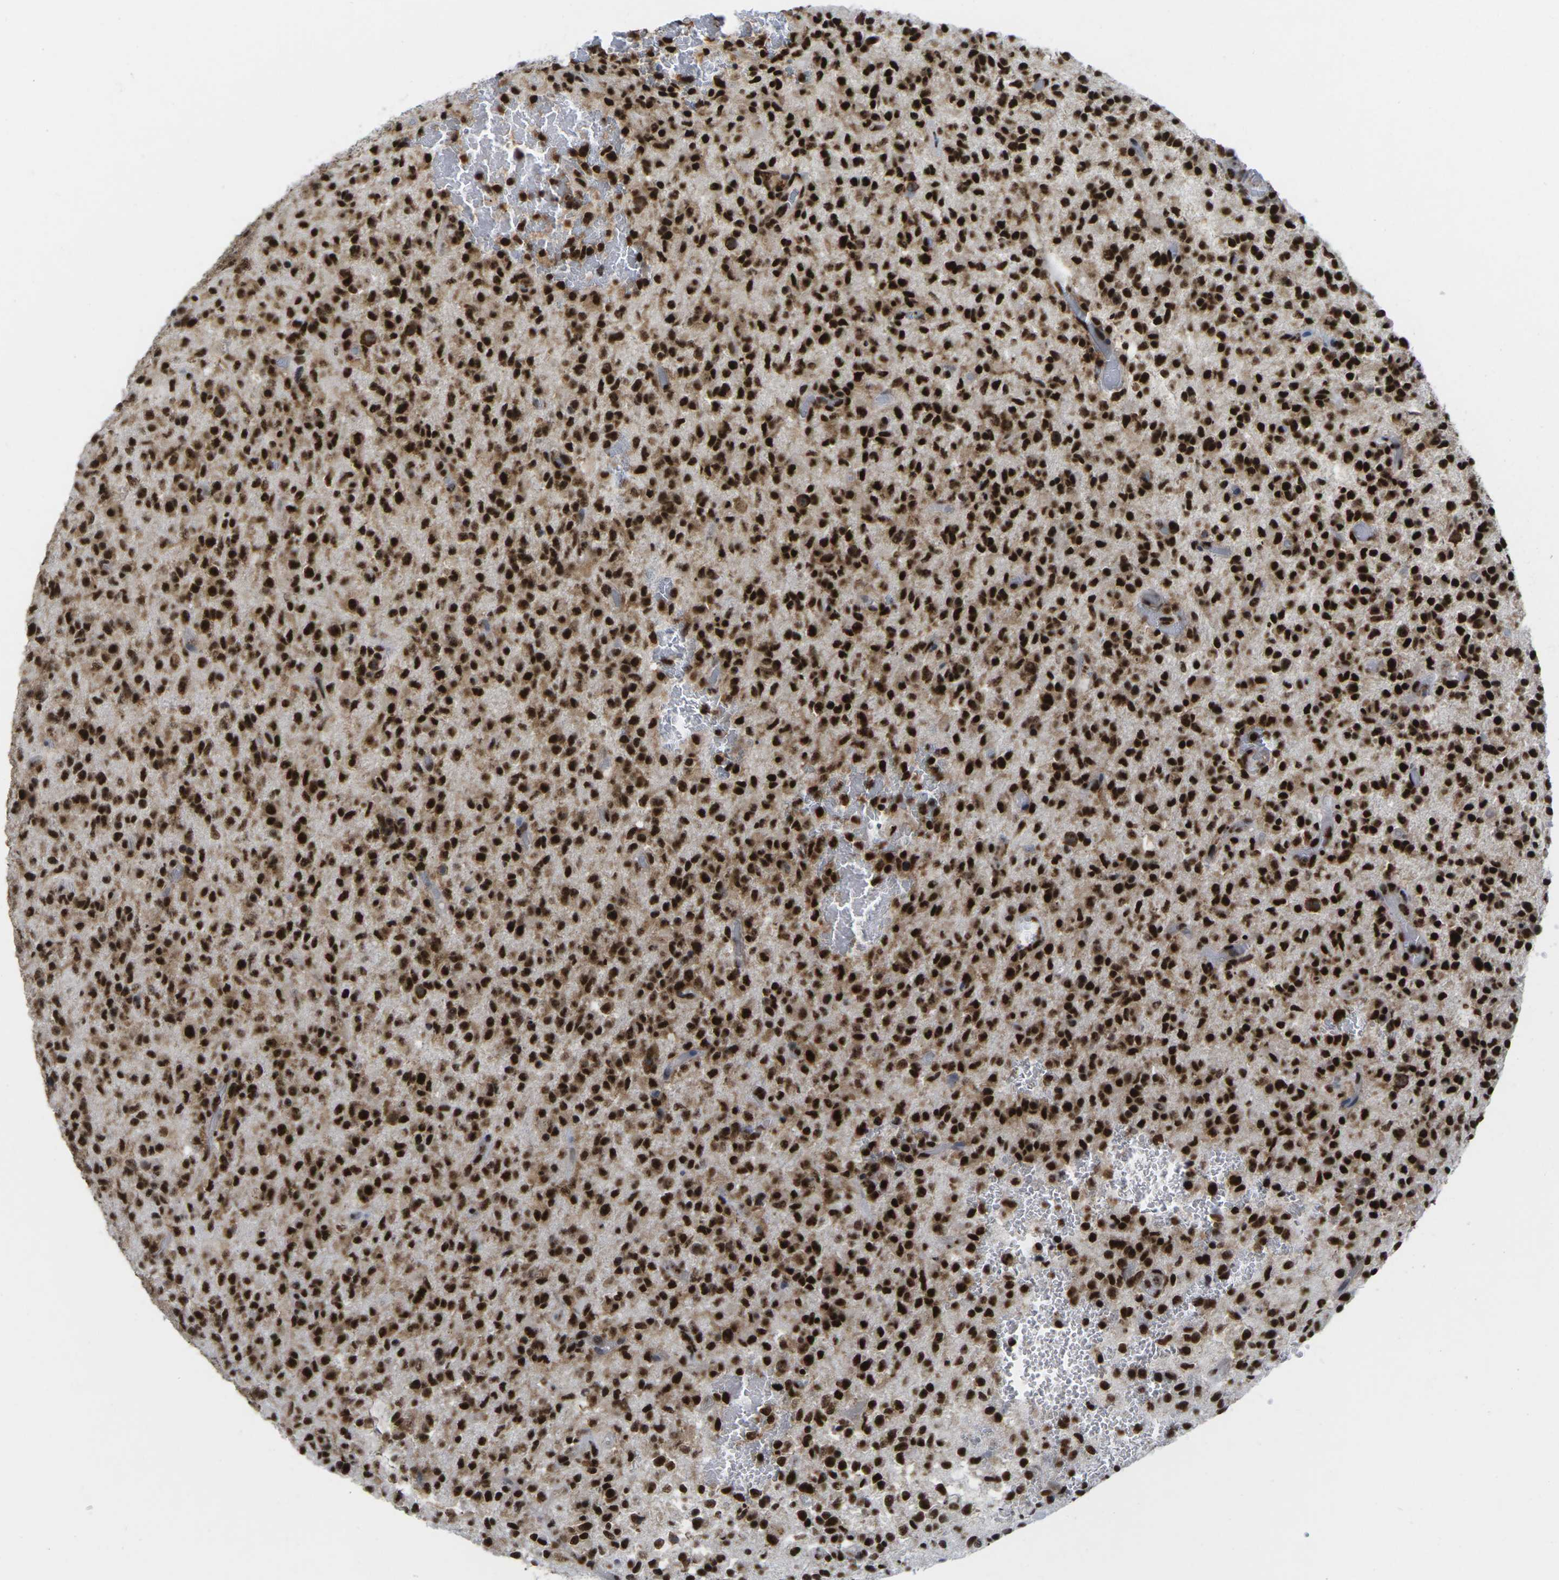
{"staining": {"intensity": "strong", "quantity": ">75%", "location": "cytoplasmic/membranous,nuclear"}, "tissue": "glioma", "cell_type": "Tumor cells", "image_type": "cancer", "snomed": [{"axis": "morphology", "description": "Glioma, malignant, High grade"}, {"axis": "topography", "description": "Brain"}], "caption": "A micrograph showing strong cytoplasmic/membranous and nuclear positivity in about >75% of tumor cells in glioma, as visualized by brown immunohistochemical staining.", "gene": "MAGOH", "patient": {"sex": "female", "age": 59}}